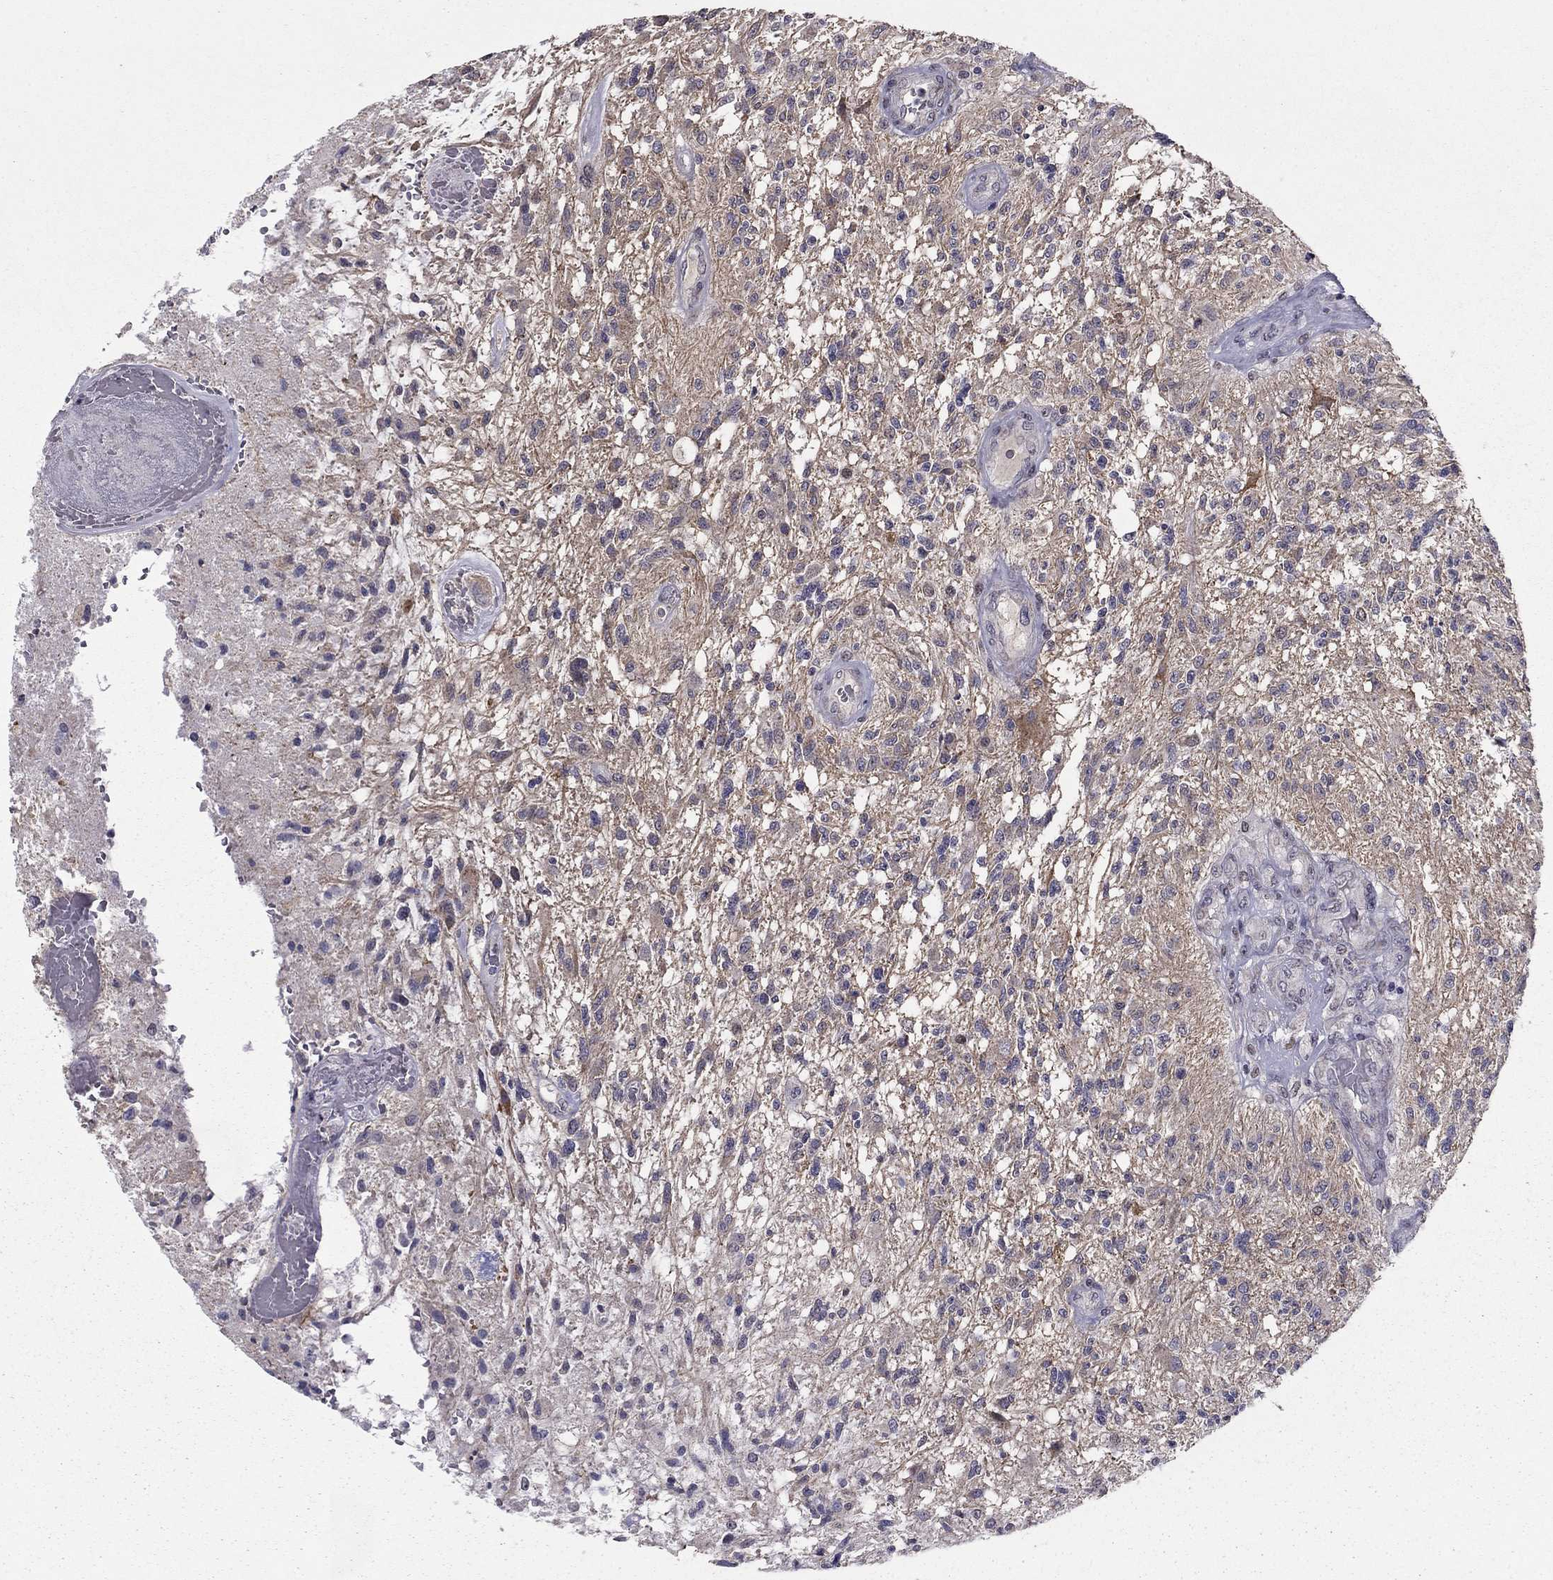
{"staining": {"intensity": "negative", "quantity": "none", "location": "none"}, "tissue": "glioma", "cell_type": "Tumor cells", "image_type": "cancer", "snomed": [{"axis": "morphology", "description": "Glioma, malignant, High grade"}, {"axis": "topography", "description": "Brain"}], "caption": "Human glioma stained for a protein using immunohistochemistry (IHC) shows no staining in tumor cells.", "gene": "HCN1", "patient": {"sex": "male", "age": 56}}